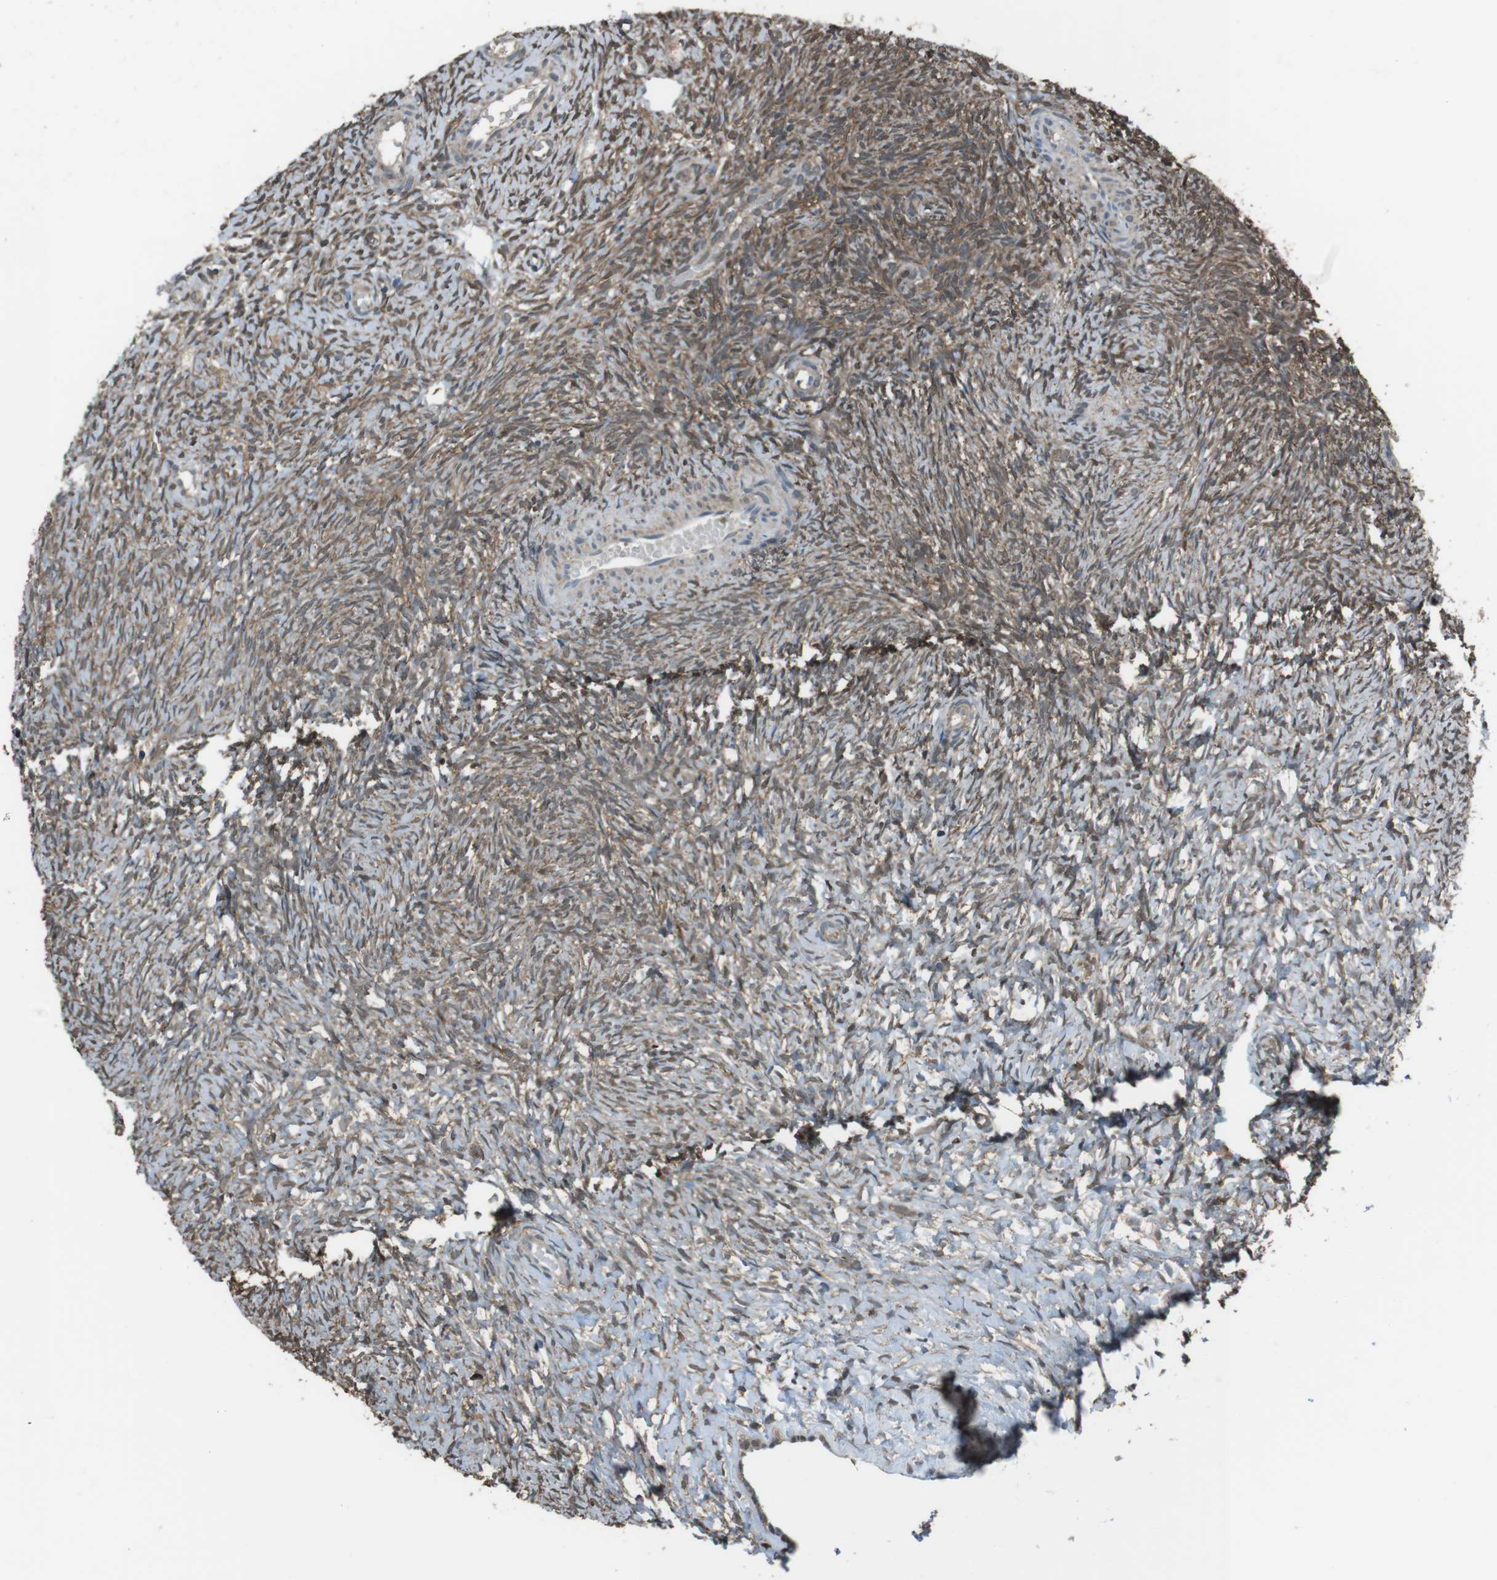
{"staining": {"intensity": "moderate", "quantity": ">75%", "location": "cytoplasmic/membranous"}, "tissue": "ovary", "cell_type": "Ovarian stroma cells", "image_type": "normal", "snomed": [{"axis": "morphology", "description": "Normal tissue, NOS"}, {"axis": "topography", "description": "Ovary"}], "caption": "Moderate cytoplasmic/membranous staining is present in about >75% of ovarian stroma cells in benign ovary.", "gene": "TWSG1", "patient": {"sex": "female", "age": 35}}